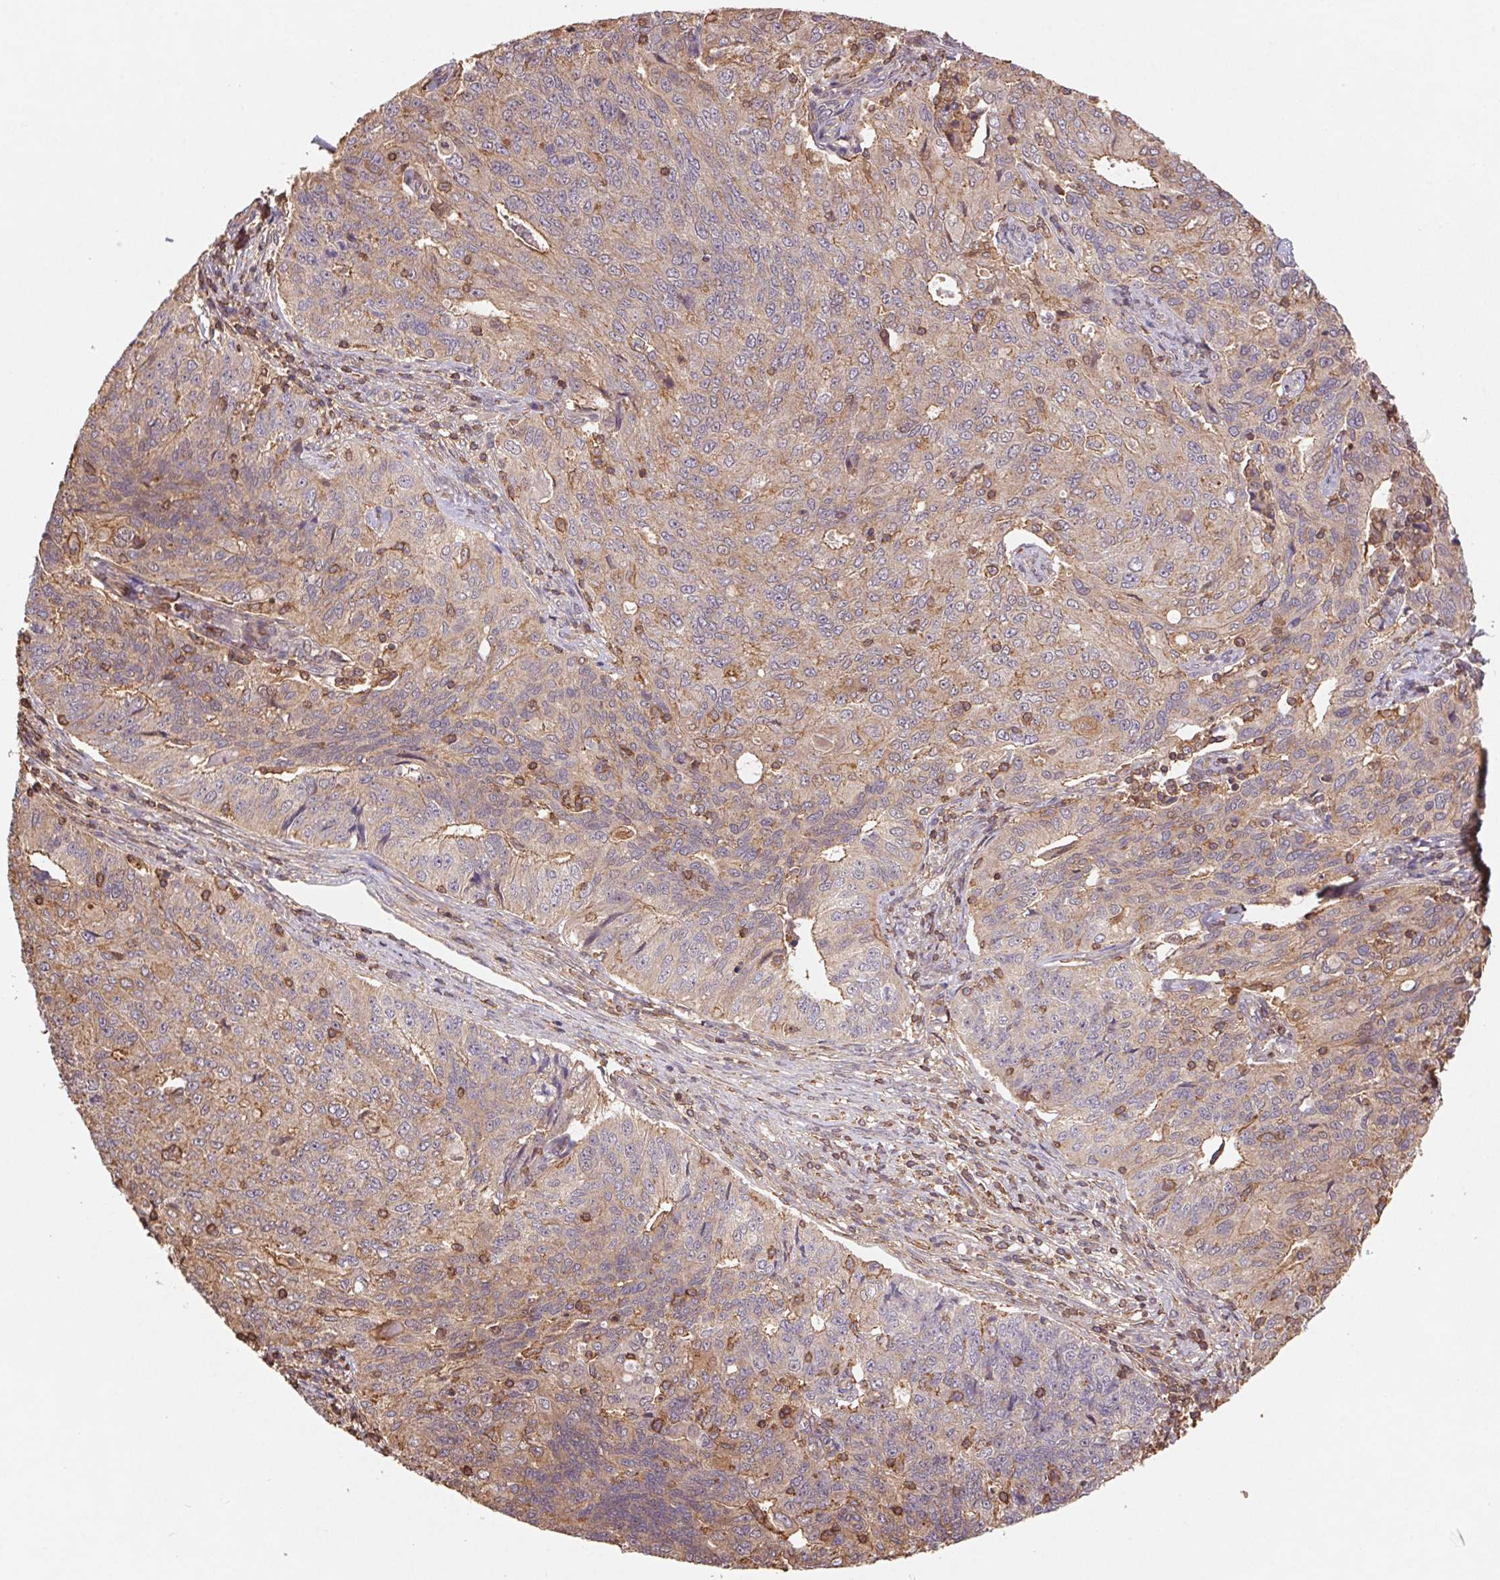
{"staining": {"intensity": "weak", "quantity": "25%-75%", "location": "cytoplasmic/membranous"}, "tissue": "endometrial cancer", "cell_type": "Tumor cells", "image_type": "cancer", "snomed": [{"axis": "morphology", "description": "Adenocarcinoma, NOS"}, {"axis": "topography", "description": "Endometrium"}], "caption": "A brown stain shows weak cytoplasmic/membranous positivity of a protein in endometrial adenocarcinoma tumor cells. Nuclei are stained in blue.", "gene": "ATG10", "patient": {"sex": "female", "age": 43}}